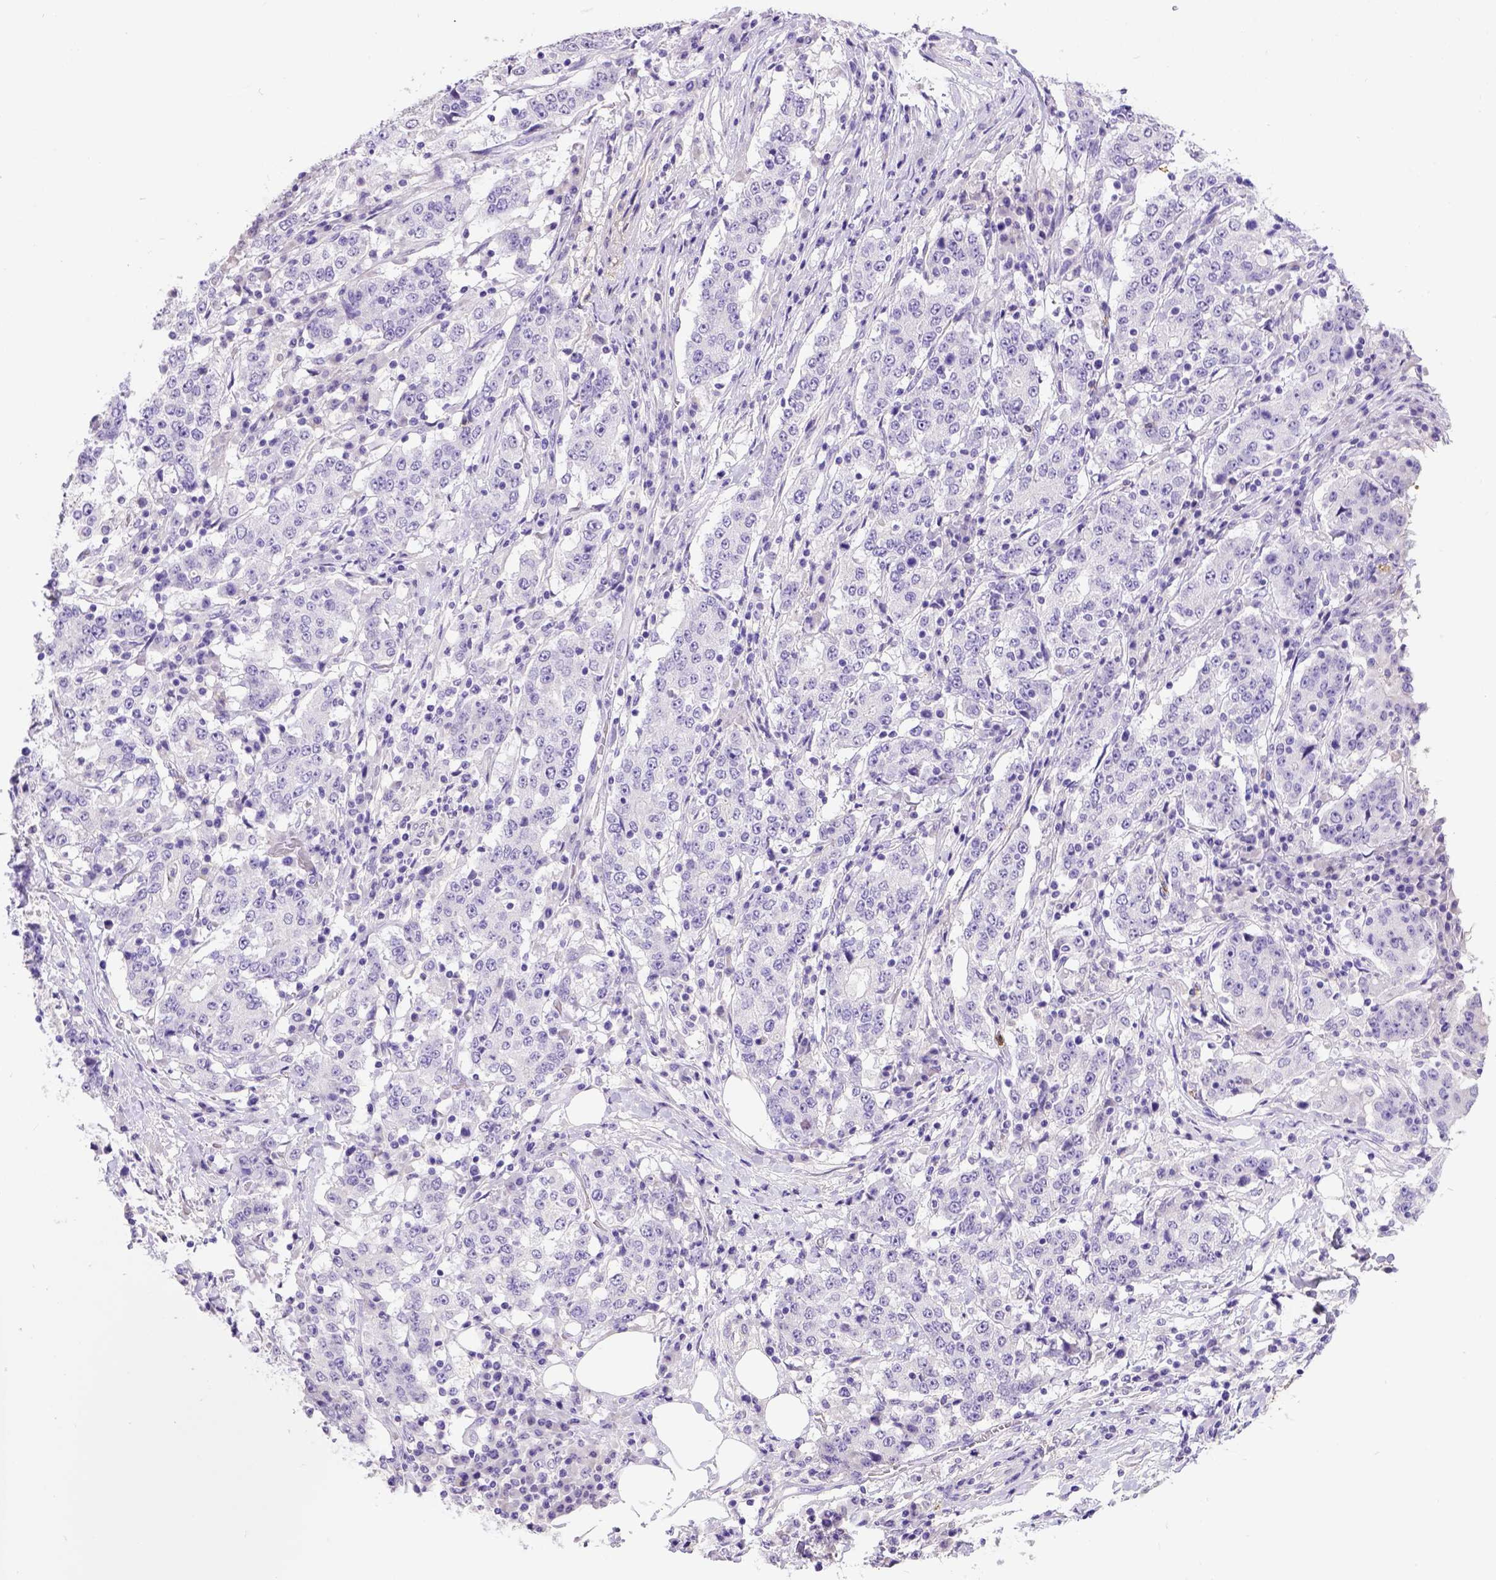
{"staining": {"intensity": "negative", "quantity": "none", "location": "none"}, "tissue": "stomach cancer", "cell_type": "Tumor cells", "image_type": "cancer", "snomed": [{"axis": "morphology", "description": "Adenocarcinoma, NOS"}, {"axis": "topography", "description": "Stomach"}], "caption": "Histopathology image shows no significant protein expression in tumor cells of stomach cancer (adenocarcinoma).", "gene": "B3GAT1", "patient": {"sex": "male", "age": 59}}